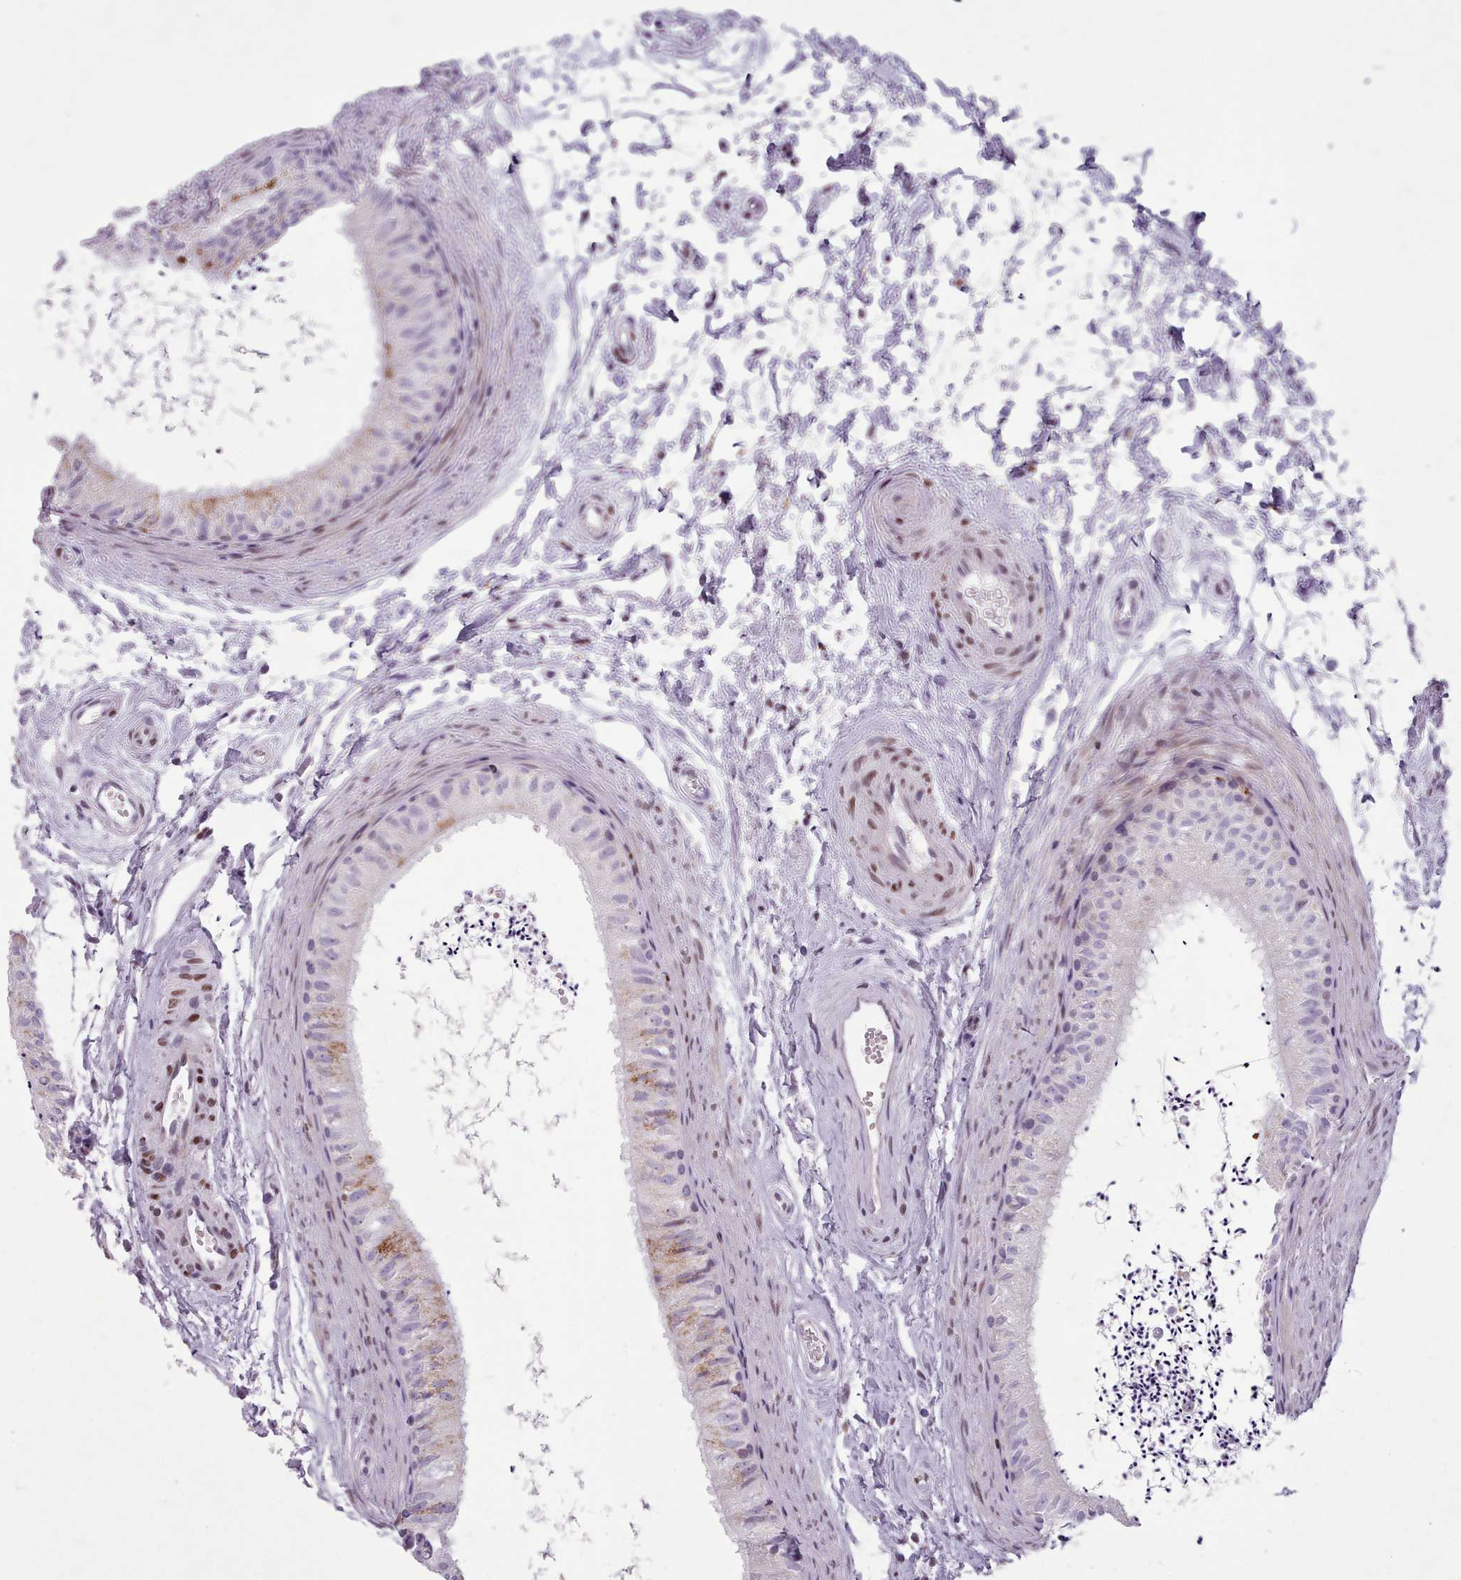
{"staining": {"intensity": "moderate", "quantity": "<25%", "location": "cytoplasmic/membranous"}, "tissue": "epididymis", "cell_type": "Glandular cells", "image_type": "normal", "snomed": [{"axis": "morphology", "description": "Normal tissue, NOS"}, {"axis": "topography", "description": "Epididymis"}], "caption": "Protein expression analysis of normal human epididymis reveals moderate cytoplasmic/membranous staining in about <25% of glandular cells.", "gene": "KCNT2", "patient": {"sex": "male", "age": 56}}